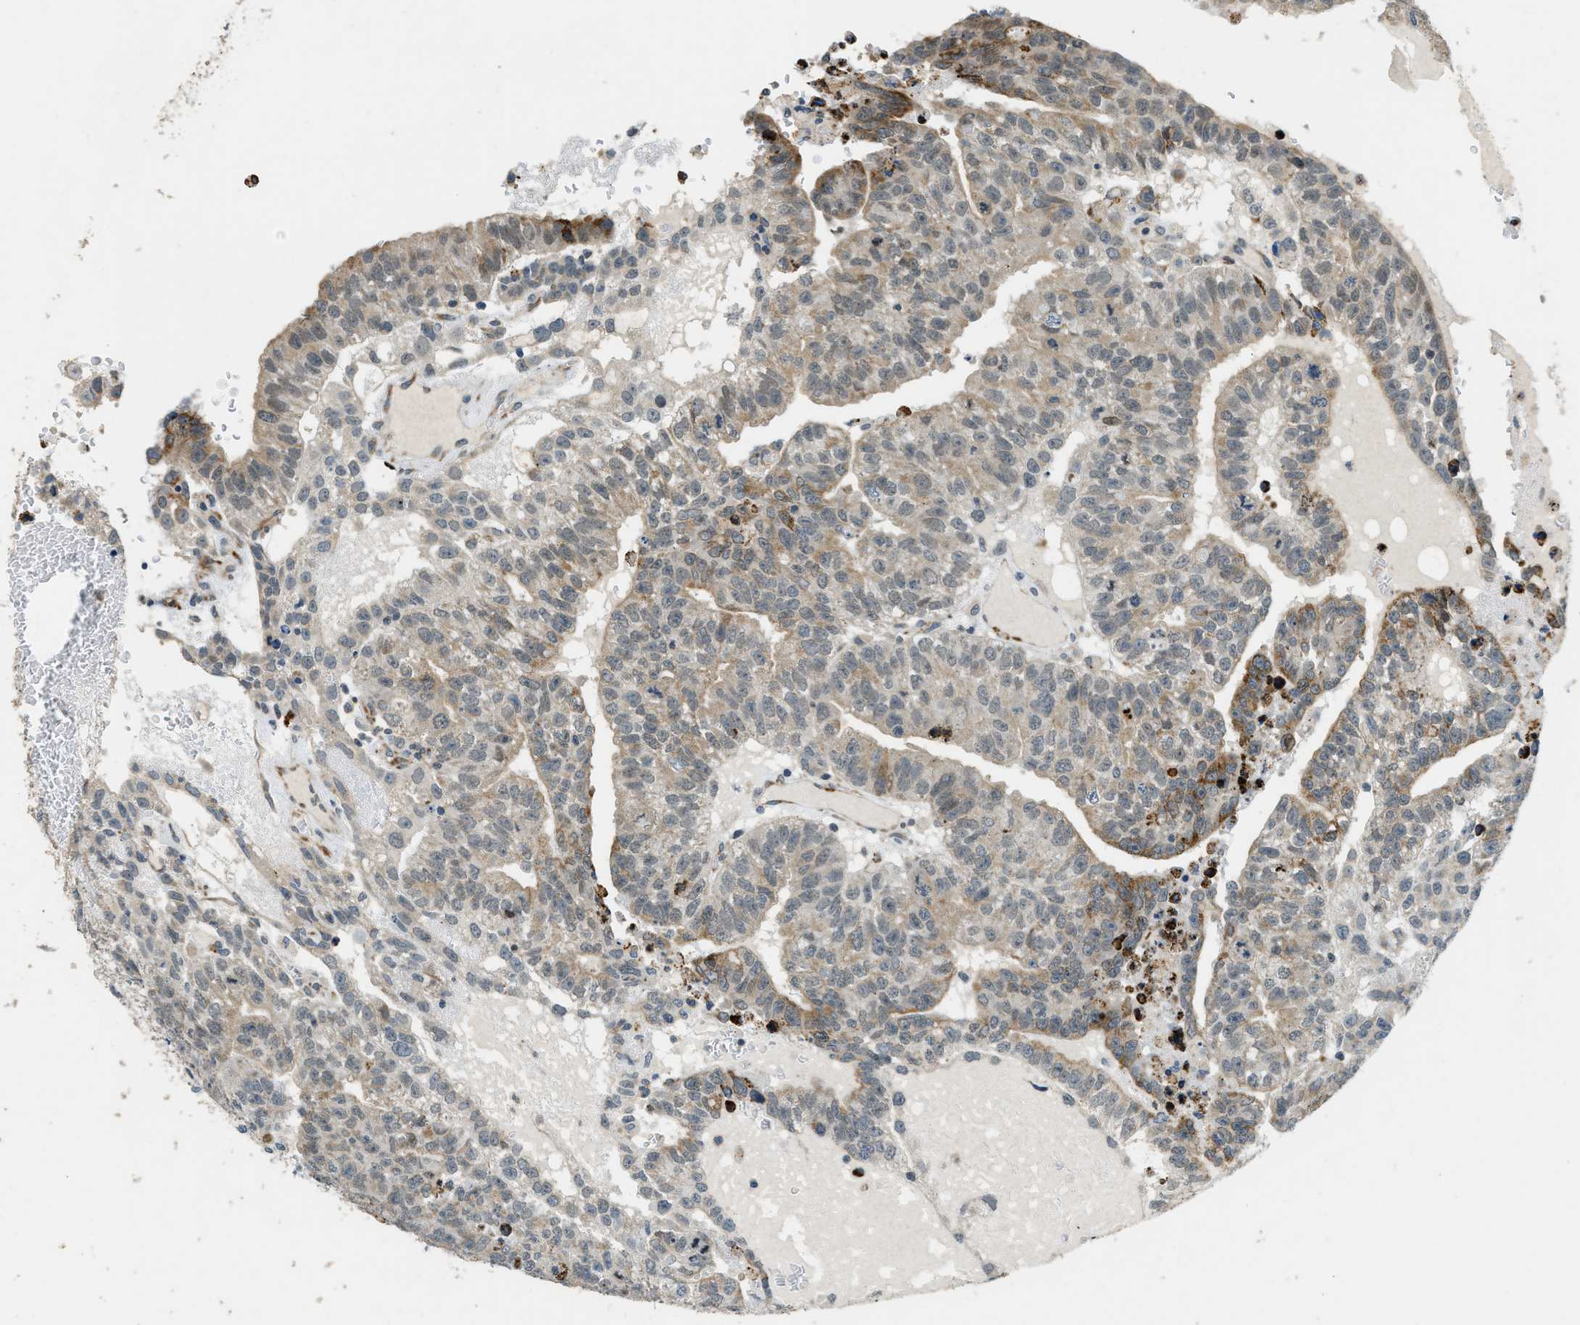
{"staining": {"intensity": "moderate", "quantity": "<25%", "location": "cytoplasmic/membranous"}, "tissue": "testis cancer", "cell_type": "Tumor cells", "image_type": "cancer", "snomed": [{"axis": "morphology", "description": "Seminoma, NOS"}, {"axis": "morphology", "description": "Carcinoma, Embryonal, NOS"}, {"axis": "topography", "description": "Testis"}], "caption": "IHC histopathology image of neoplastic tissue: testis cancer stained using immunohistochemistry (IHC) exhibits low levels of moderate protein expression localized specifically in the cytoplasmic/membranous of tumor cells, appearing as a cytoplasmic/membranous brown color.", "gene": "HERC2", "patient": {"sex": "male", "age": 52}}